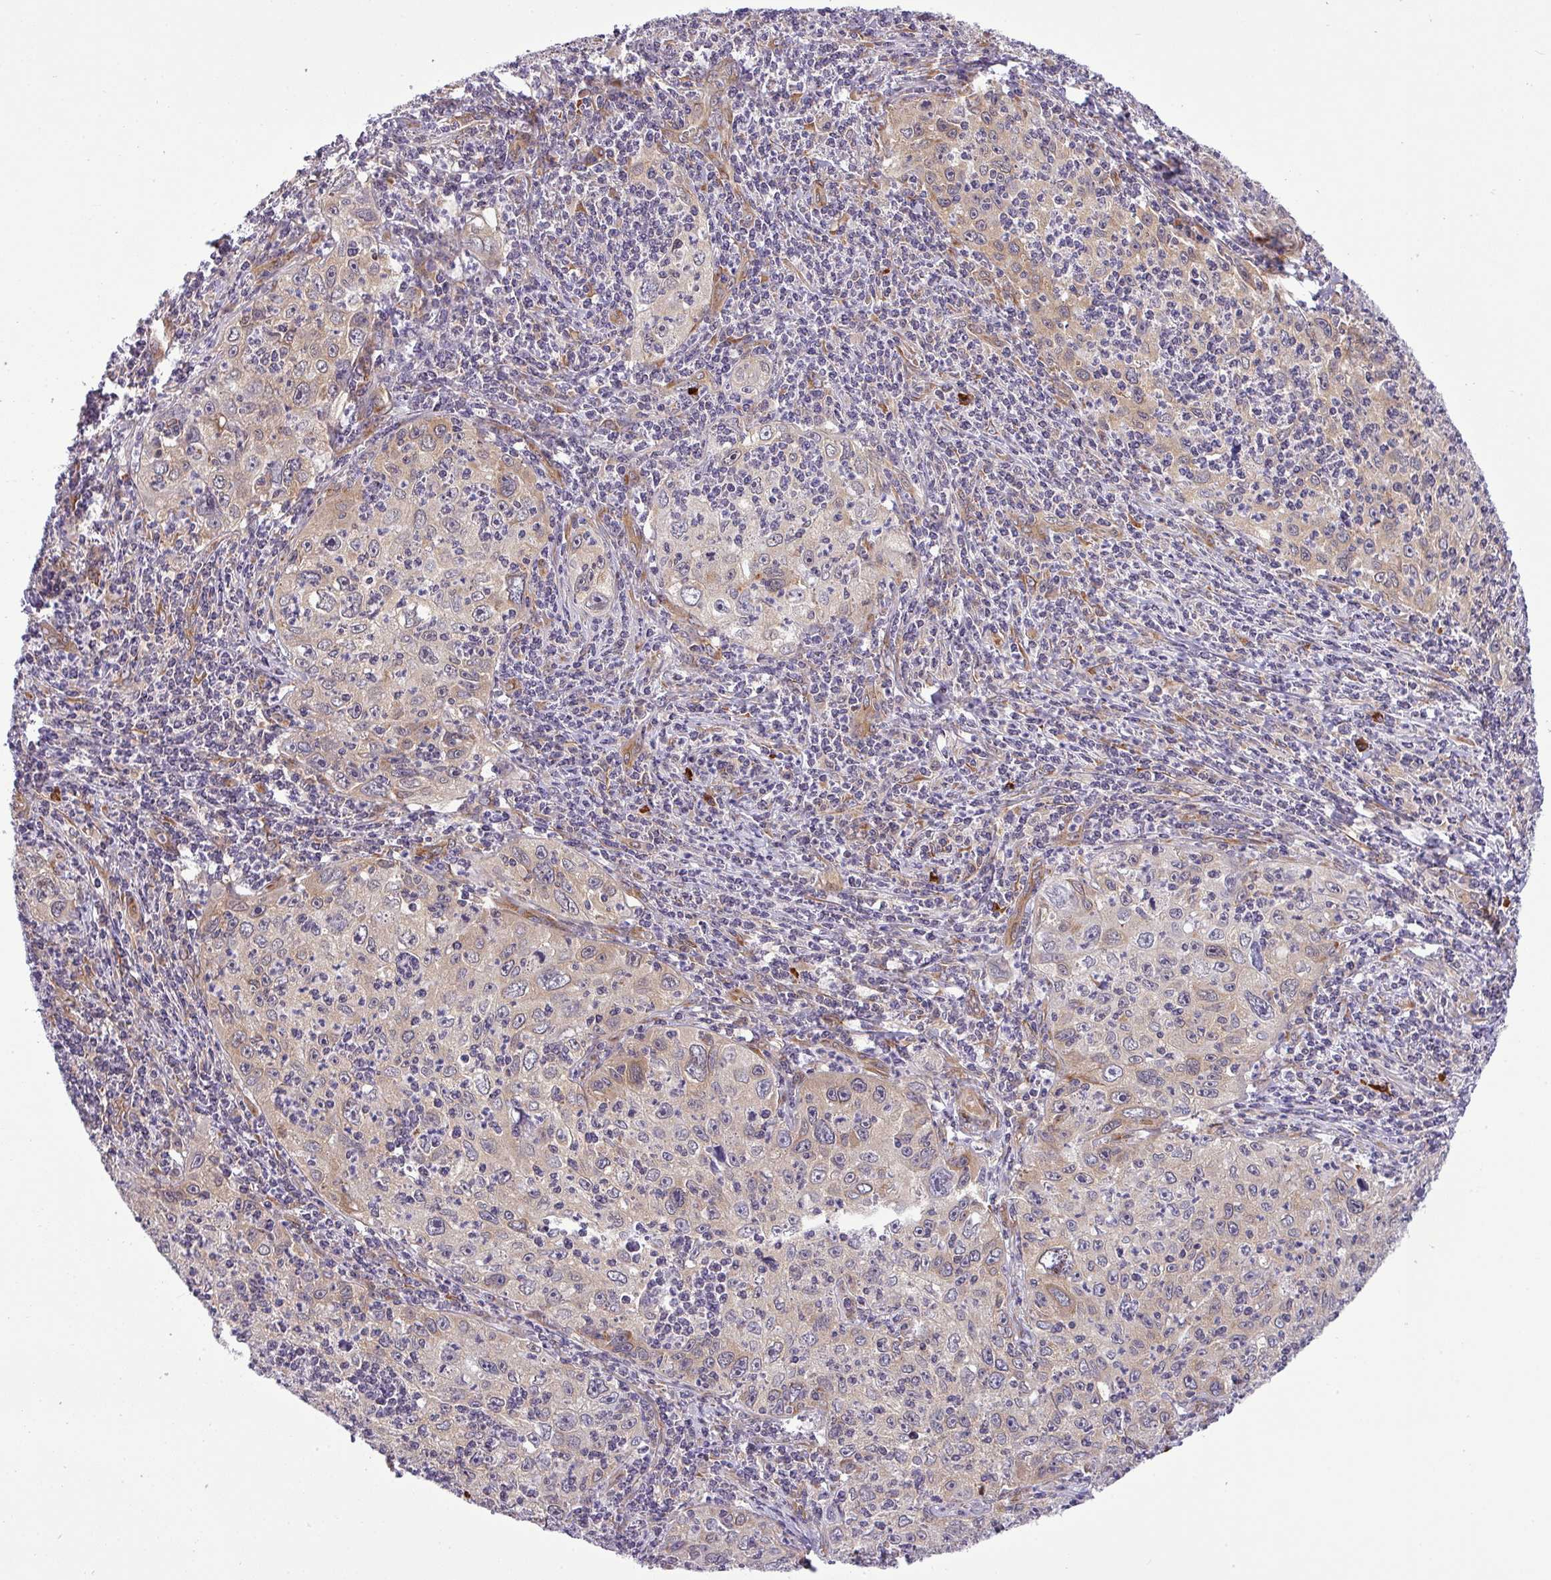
{"staining": {"intensity": "weak", "quantity": "<25%", "location": "cytoplasmic/membranous"}, "tissue": "cervical cancer", "cell_type": "Tumor cells", "image_type": "cancer", "snomed": [{"axis": "morphology", "description": "Squamous cell carcinoma, NOS"}, {"axis": "topography", "description": "Cervix"}], "caption": "This is an IHC image of cervical cancer. There is no staining in tumor cells.", "gene": "FAM222B", "patient": {"sex": "female", "age": 30}}